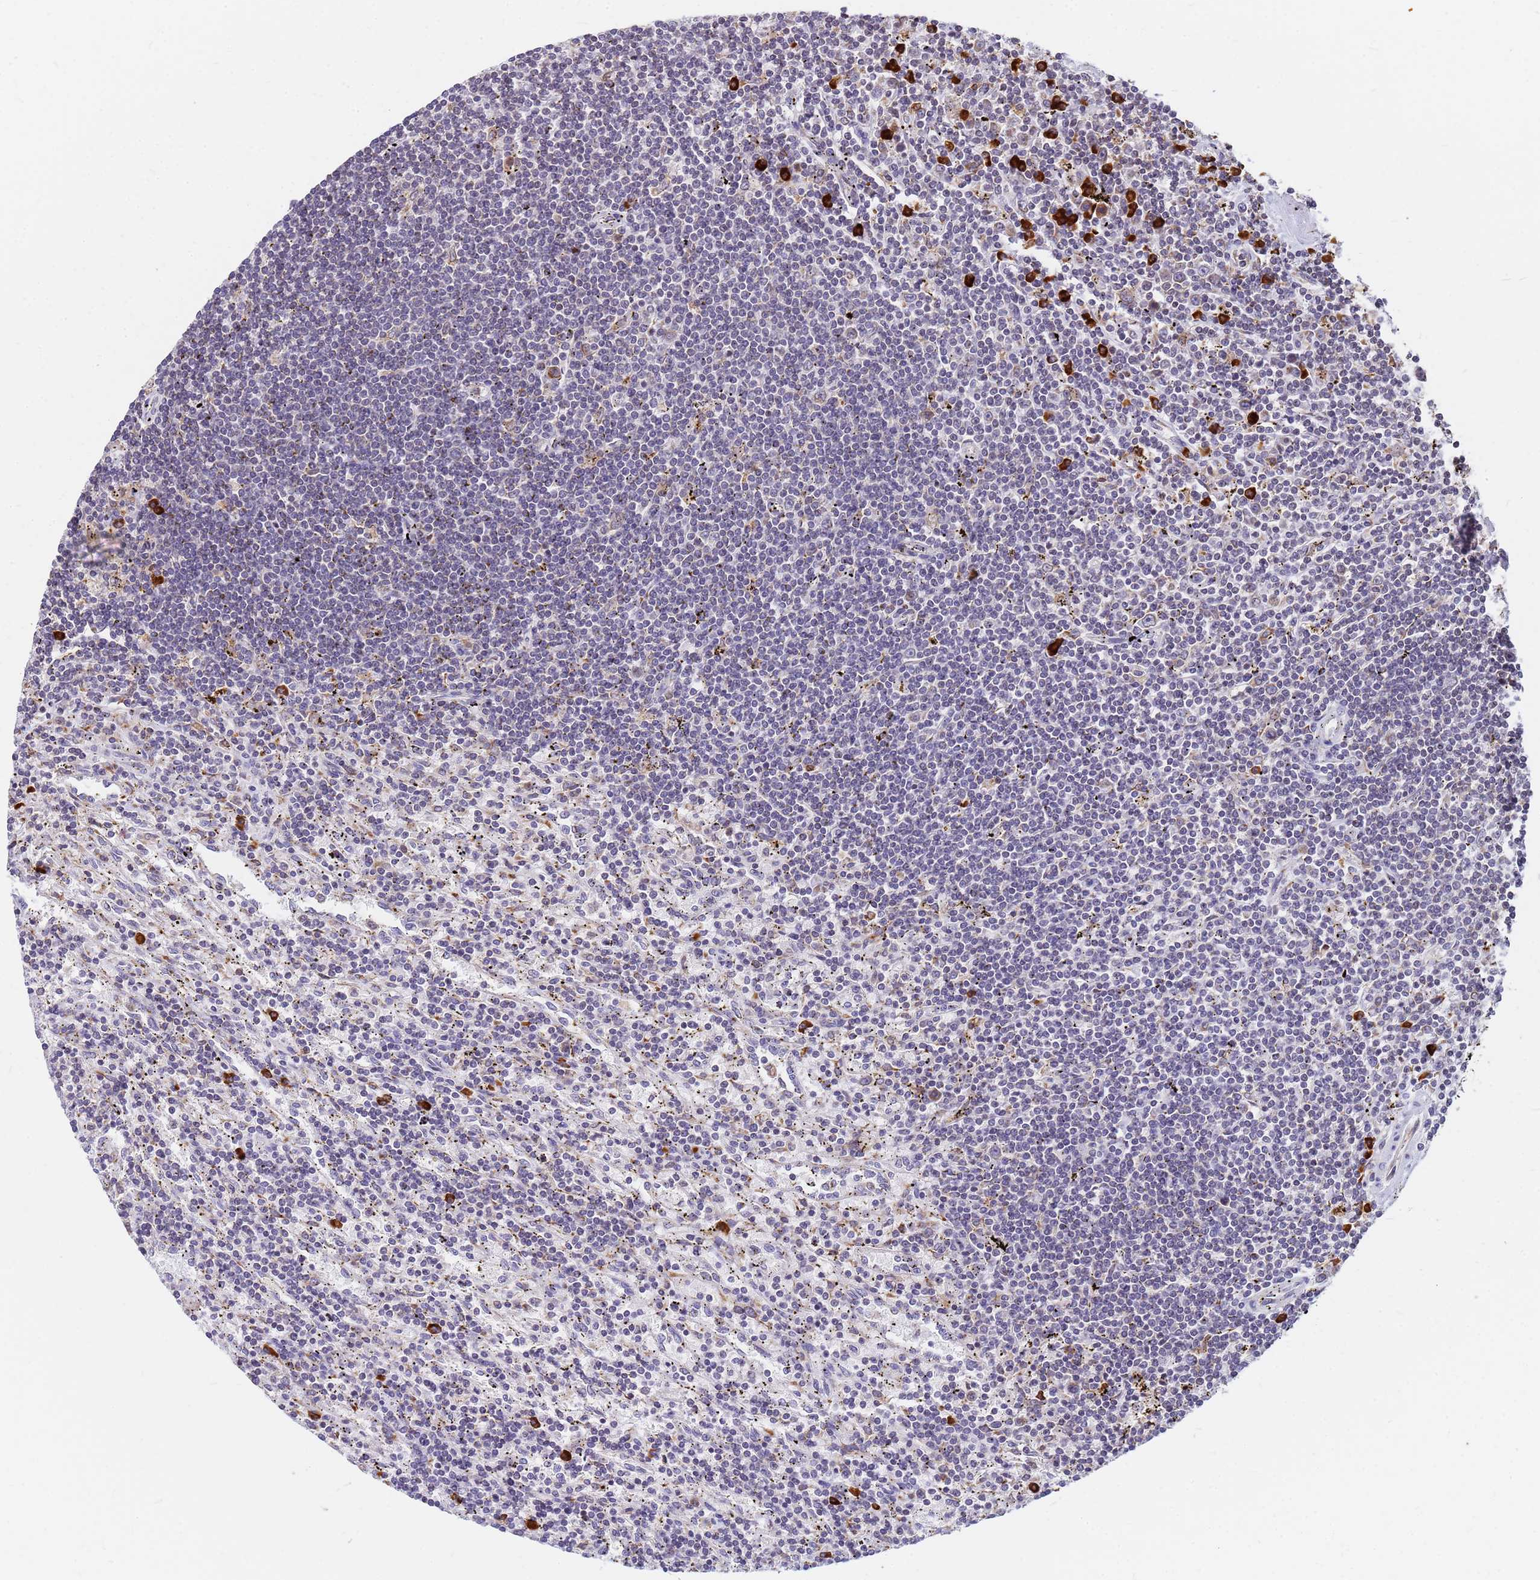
{"staining": {"intensity": "negative", "quantity": "none", "location": "none"}, "tissue": "lymphoma", "cell_type": "Tumor cells", "image_type": "cancer", "snomed": [{"axis": "morphology", "description": "Malignant lymphoma, non-Hodgkin's type, Low grade"}, {"axis": "topography", "description": "Spleen"}], "caption": "DAB immunohistochemical staining of low-grade malignant lymphoma, non-Hodgkin's type reveals no significant expression in tumor cells.", "gene": "SSR4", "patient": {"sex": "male", "age": 76}}